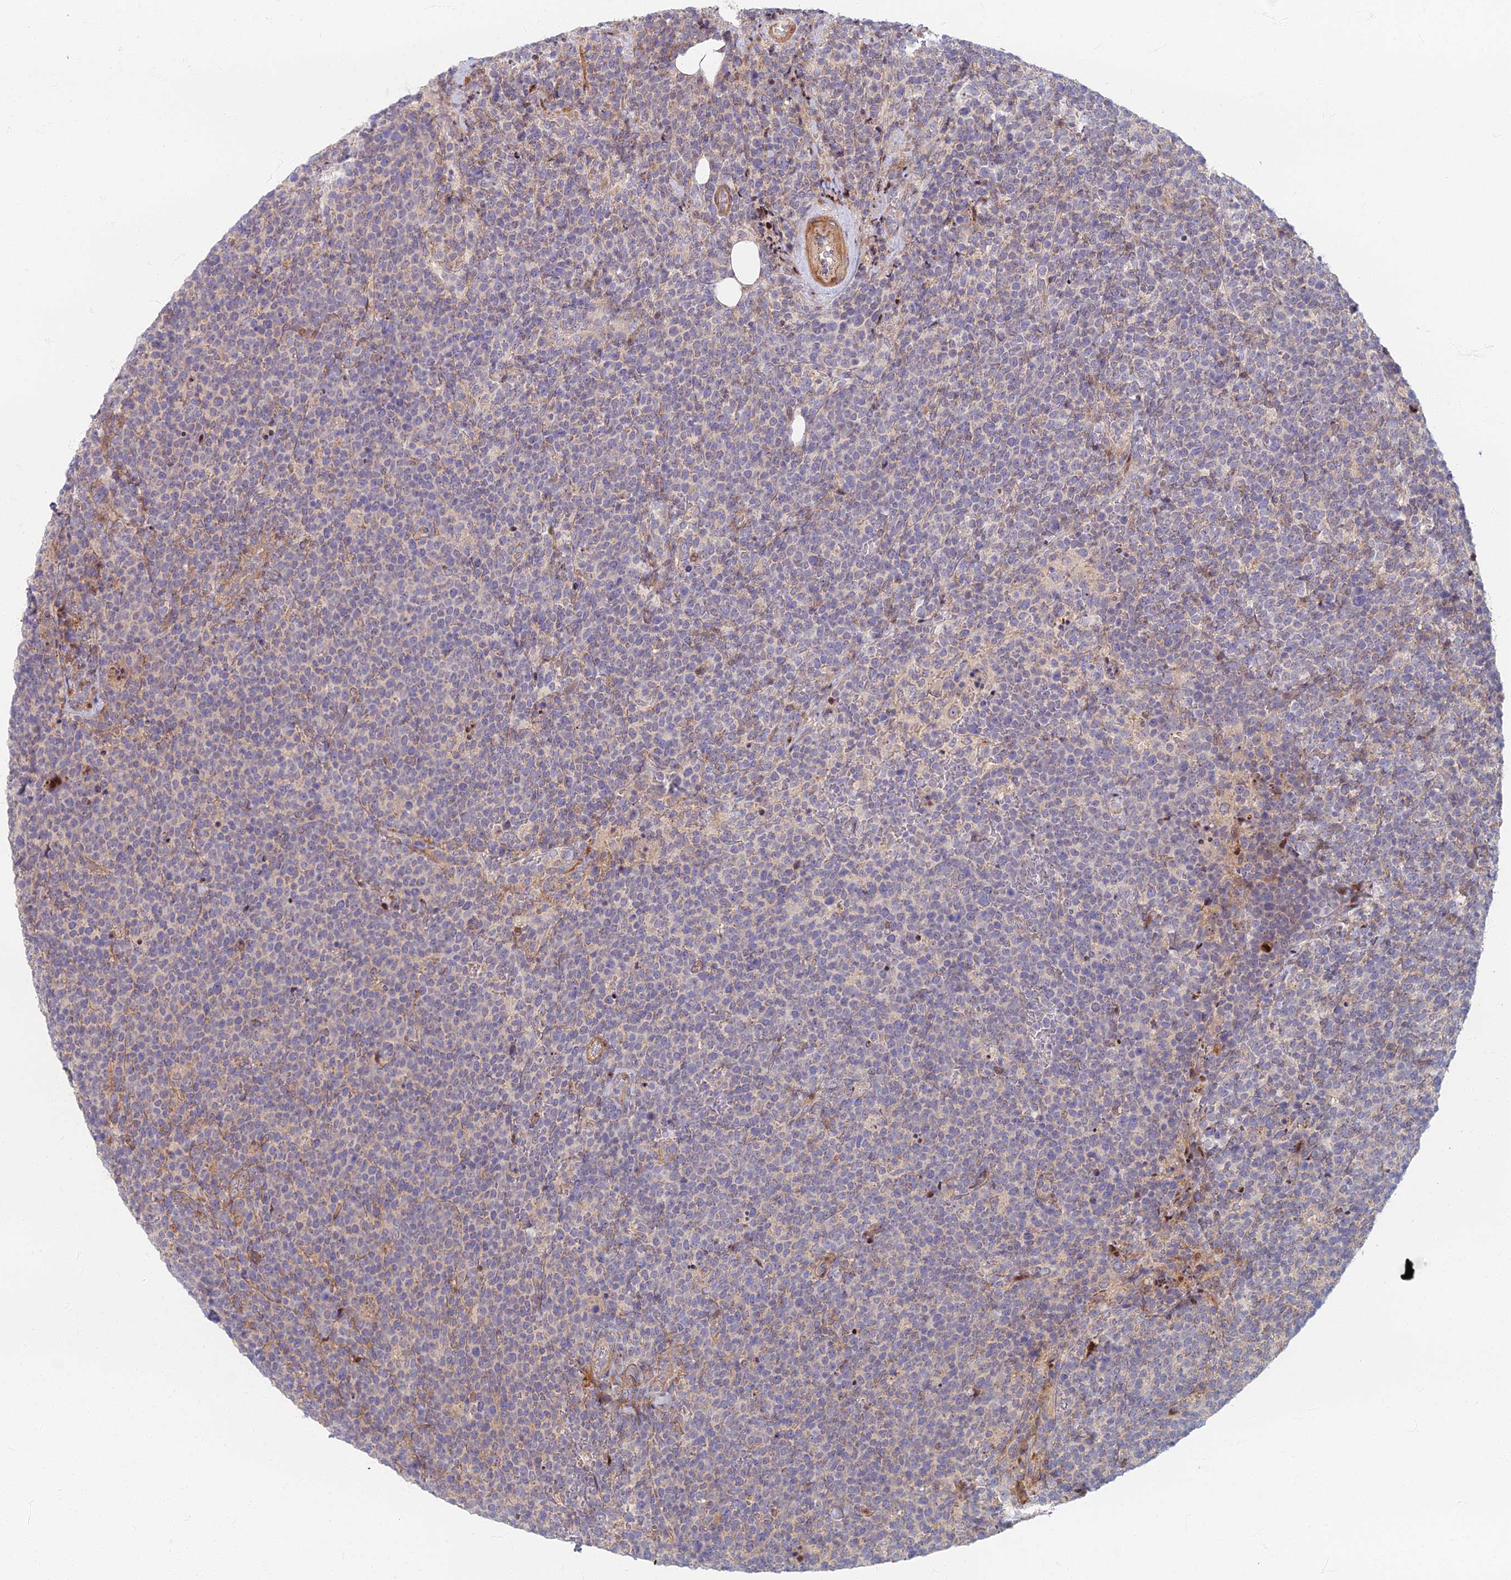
{"staining": {"intensity": "negative", "quantity": "none", "location": "none"}, "tissue": "lymphoma", "cell_type": "Tumor cells", "image_type": "cancer", "snomed": [{"axis": "morphology", "description": "Malignant lymphoma, non-Hodgkin's type, High grade"}, {"axis": "topography", "description": "Lymph node"}], "caption": "High magnification brightfield microscopy of malignant lymphoma, non-Hodgkin's type (high-grade) stained with DAB (3,3'-diaminobenzidine) (brown) and counterstained with hematoxylin (blue): tumor cells show no significant positivity.", "gene": "C15orf40", "patient": {"sex": "male", "age": 61}}